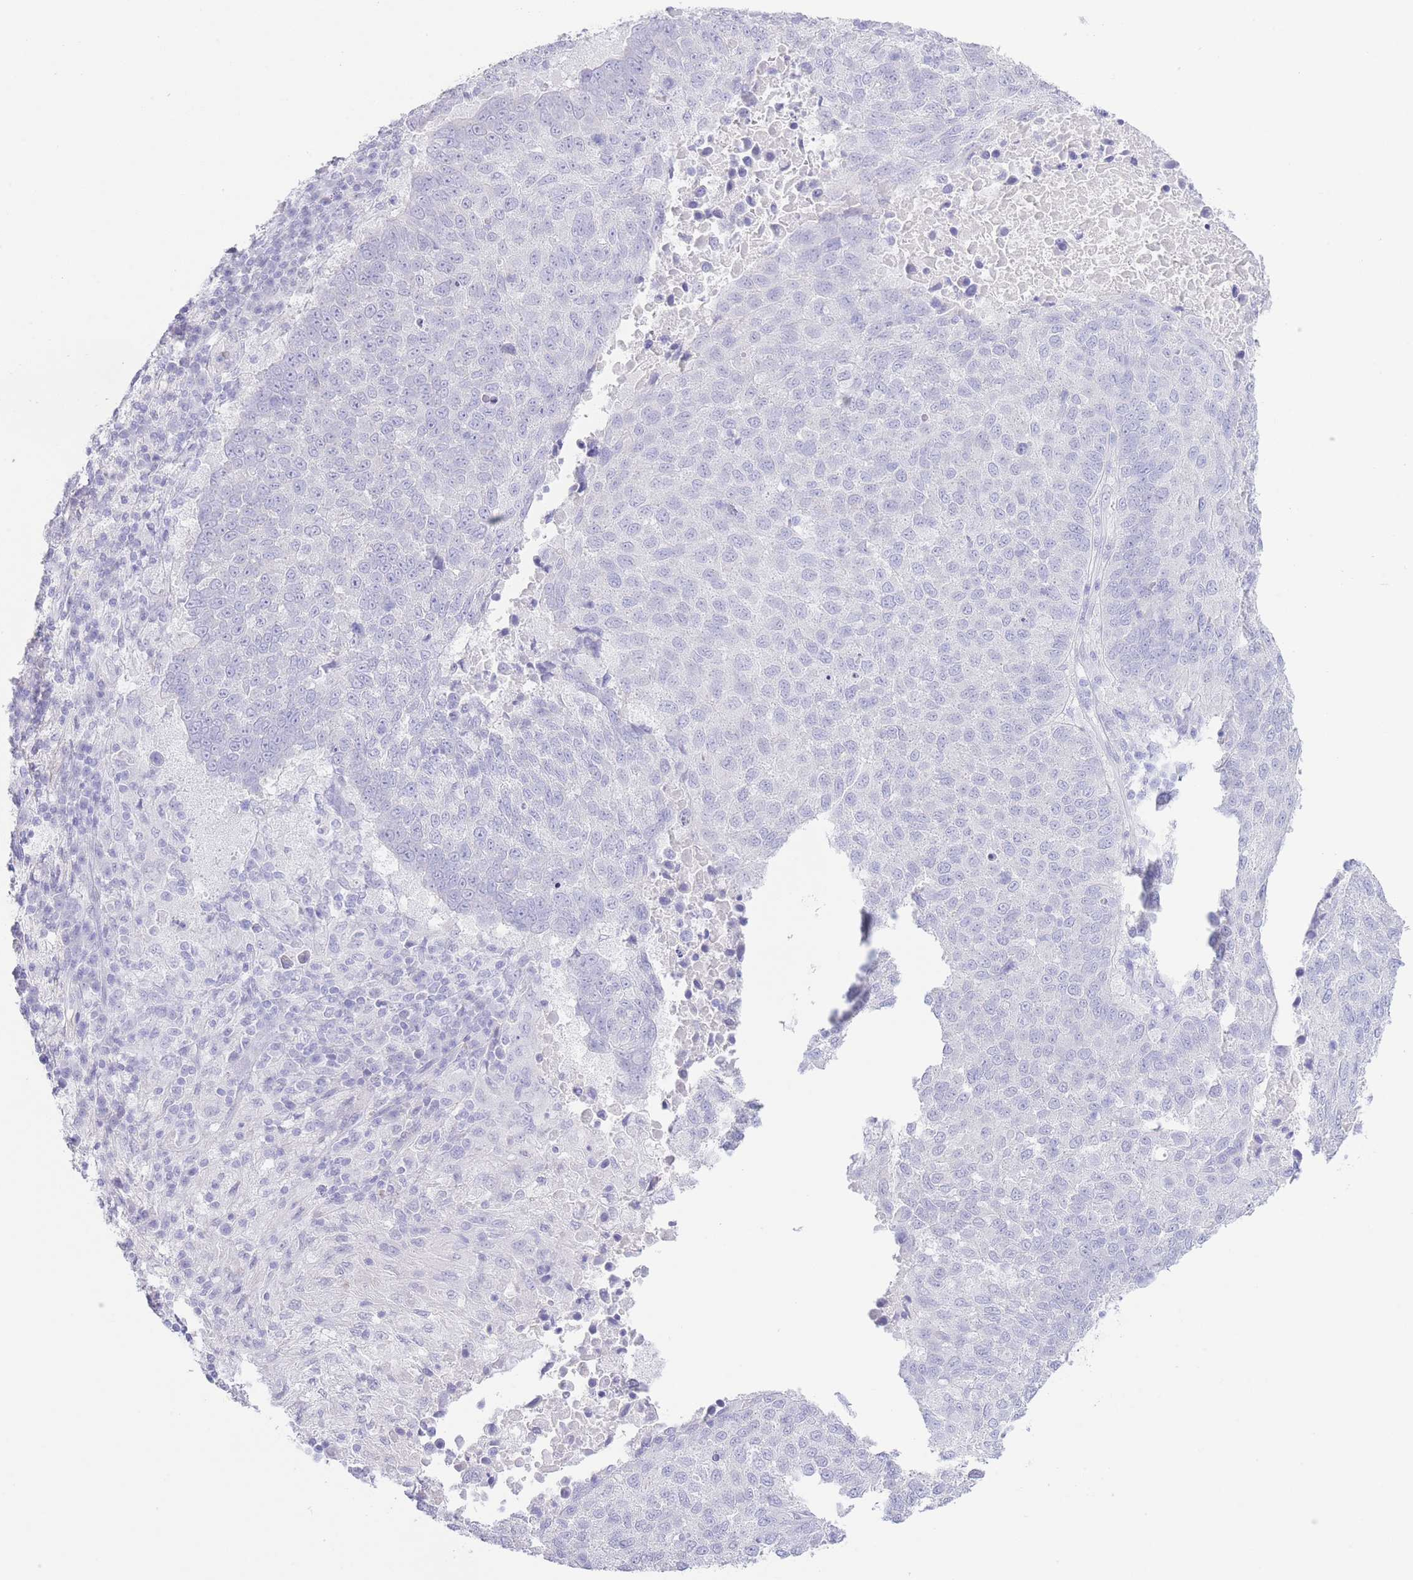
{"staining": {"intensity": "negative", "quantity": "none", "location": "none"}, "tissue": "lung cancer", "cell_type": "Tumor cells", "image_type": "cancer", "snomed": [{"axis": "morphology", "description": "Squamous cell carcinoma, NOS"}, {"axis": "topography", "description": "Lung"}], "caption": "This is an immunohistochemistry (IHC) micrograph of lung squamous cell carcinoma. There is no expression in tumor cells.", "gene": "PKLR", "patient": {"sex": "male", "age": 73}}